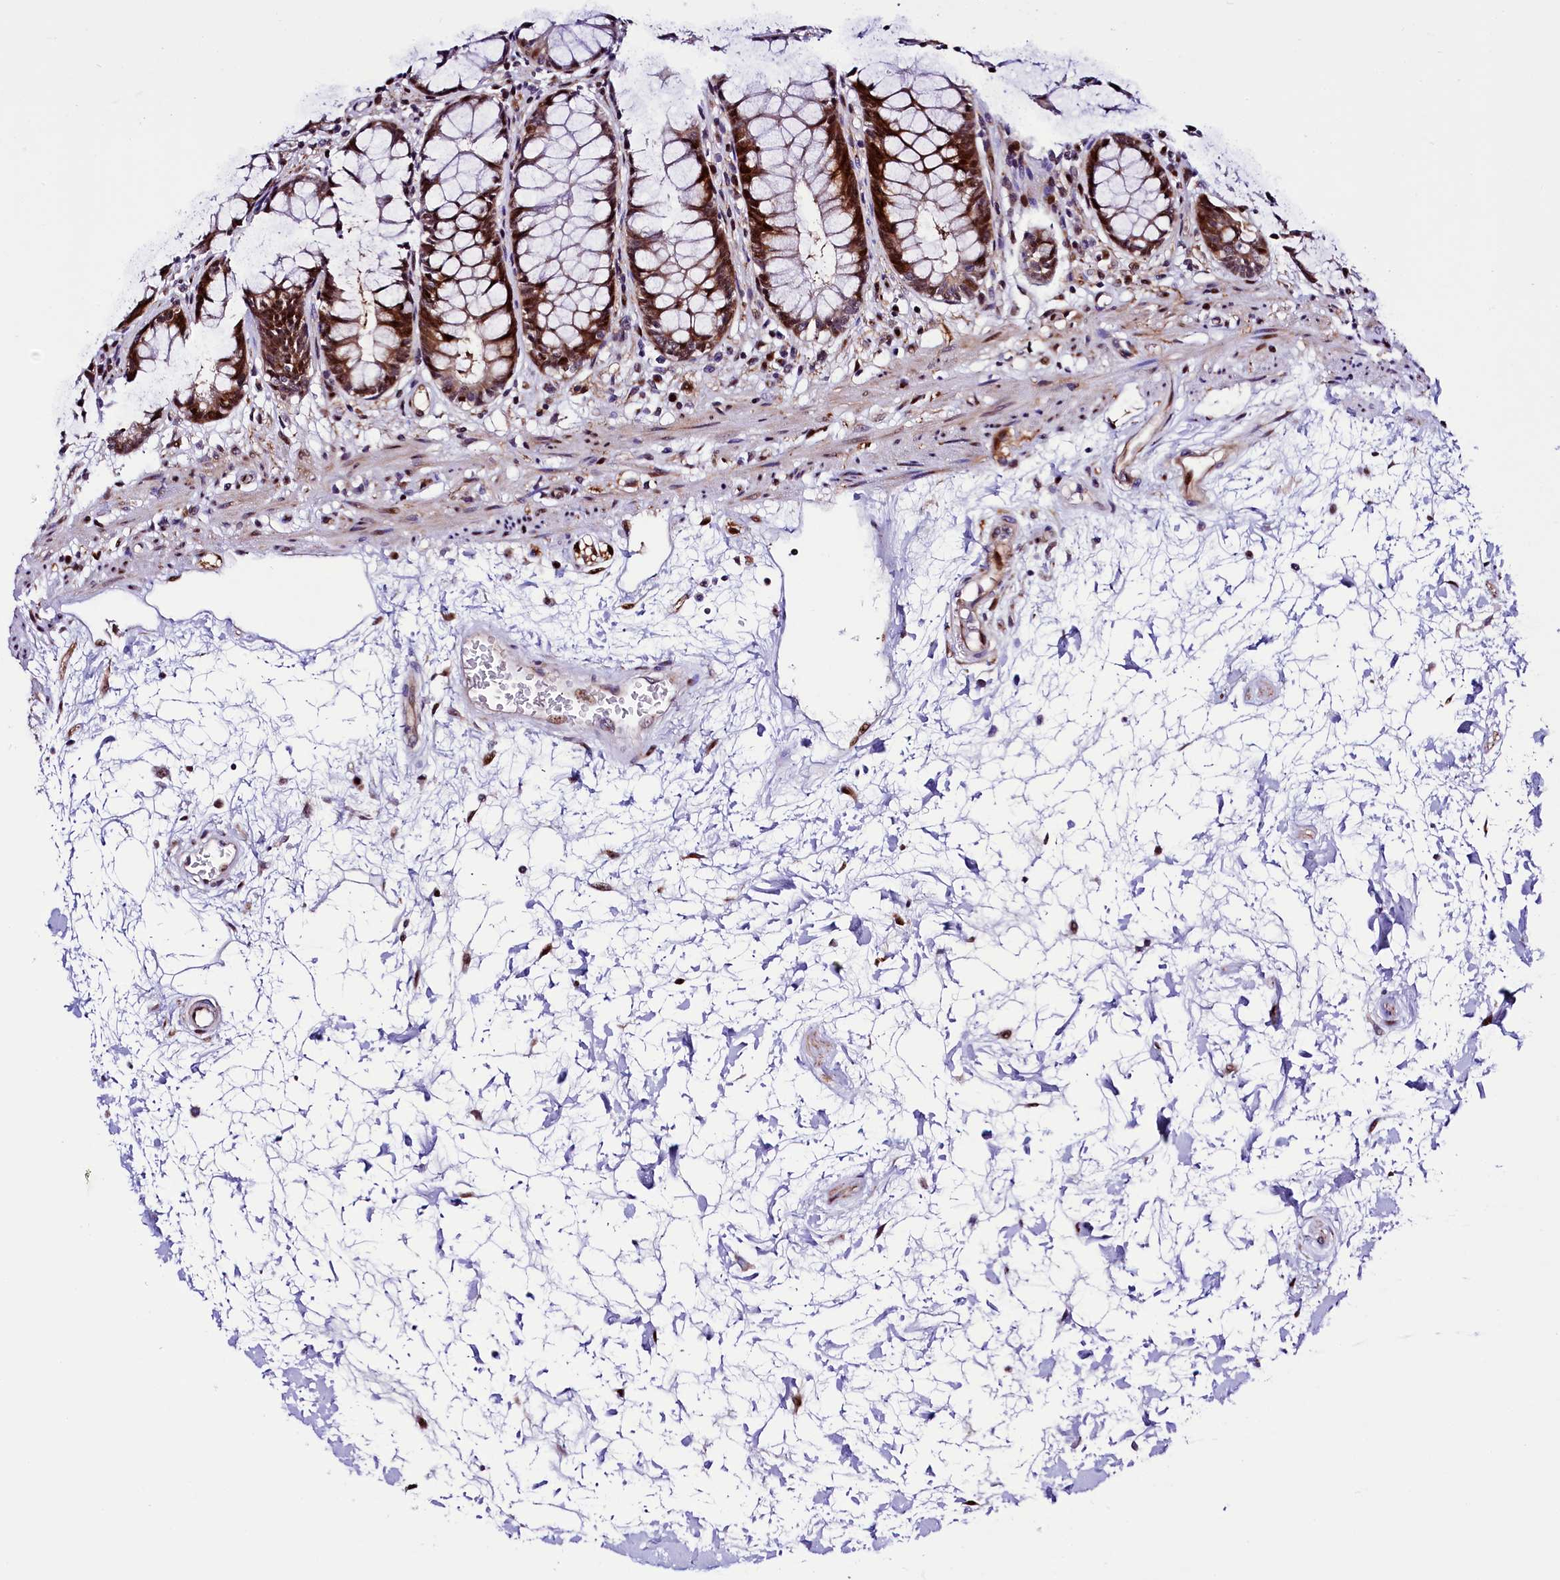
{"staining": {"intensity": "strong", "quantity": "25%-75%", "location": "cytoplasmic/membranous,nuclear"}, "tissue": "rectum", "cell_type": "Glandular cells", "image_type": "normal", "snomed": [{"axis": "morphology", "description": "Normal tissue, NOS"}, {"axis": "topography", "description": "Rectum"}], "caption": "High-magnification brightfield microscopy of unremarkable rectum stained with DAB (3,3'-diaminobenzidine) (brown) and counterstained with hematoxylin (blue). glandular cells exhibit strong cytoplasmic/membranous,nuclear expression is seen in about25%-75% of cells. Nuclei are stained in blue.", "gene": "TRMT112", "patient": {"sex": "male", "age": 64}}